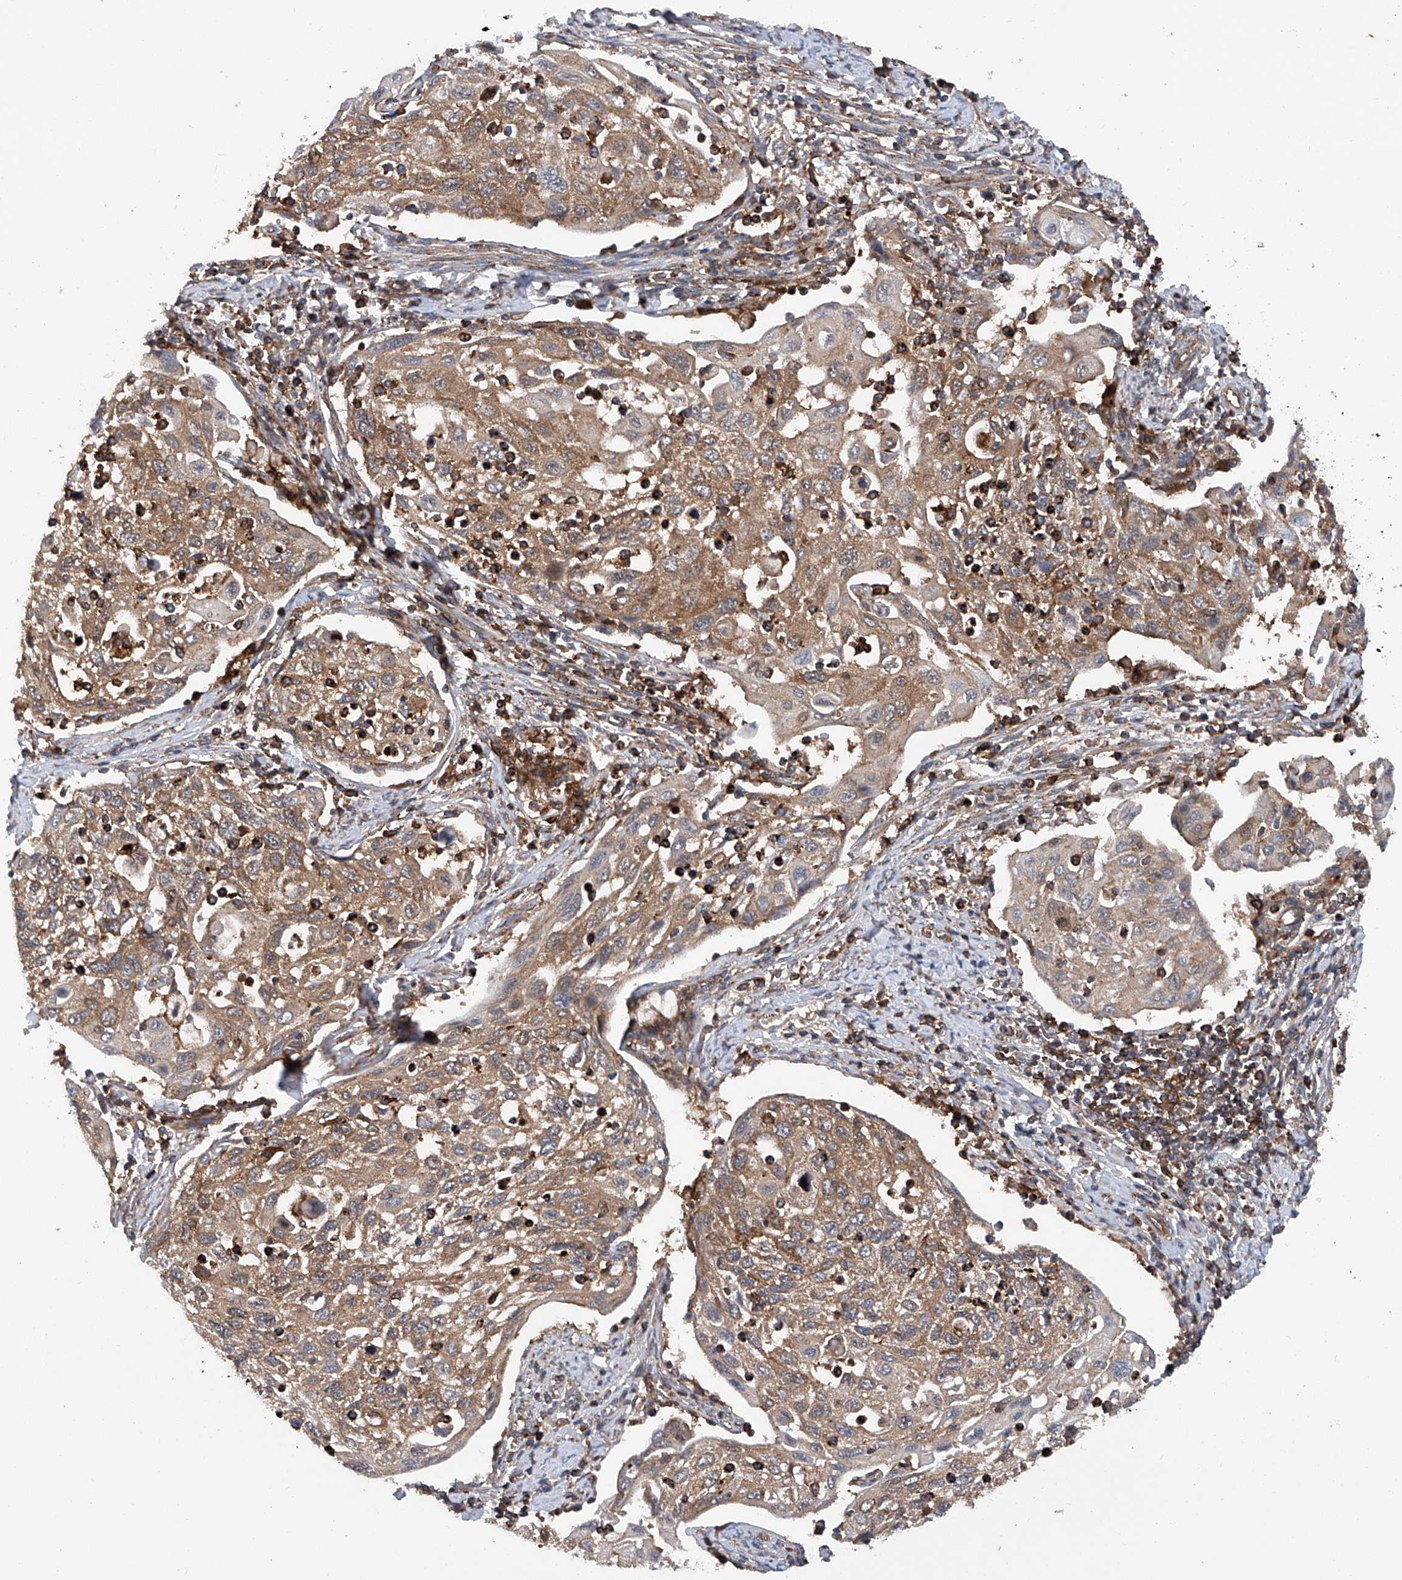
{"staining": {"intensity": "moderate", "quantity": ">75%", "location": "cytoplasmic/membranous"}, "tissue": "cervical cancer", "cell_type": "Tumor cells", "image_type": "cancer", "snomed": [{"axis": "morphology", "description": "Squamous cell carcinoma, NOS"}, {"axis": "topography", "description": "Cervix"}], "caption": "The image displays staining of cervical squamous cell carcinoma, revealing moderate cytoplasmic/membranous protein expression (brown color) within tumor cells.", "gene": "SMAP1", "patient": {"sex": "female", "age": 70}}